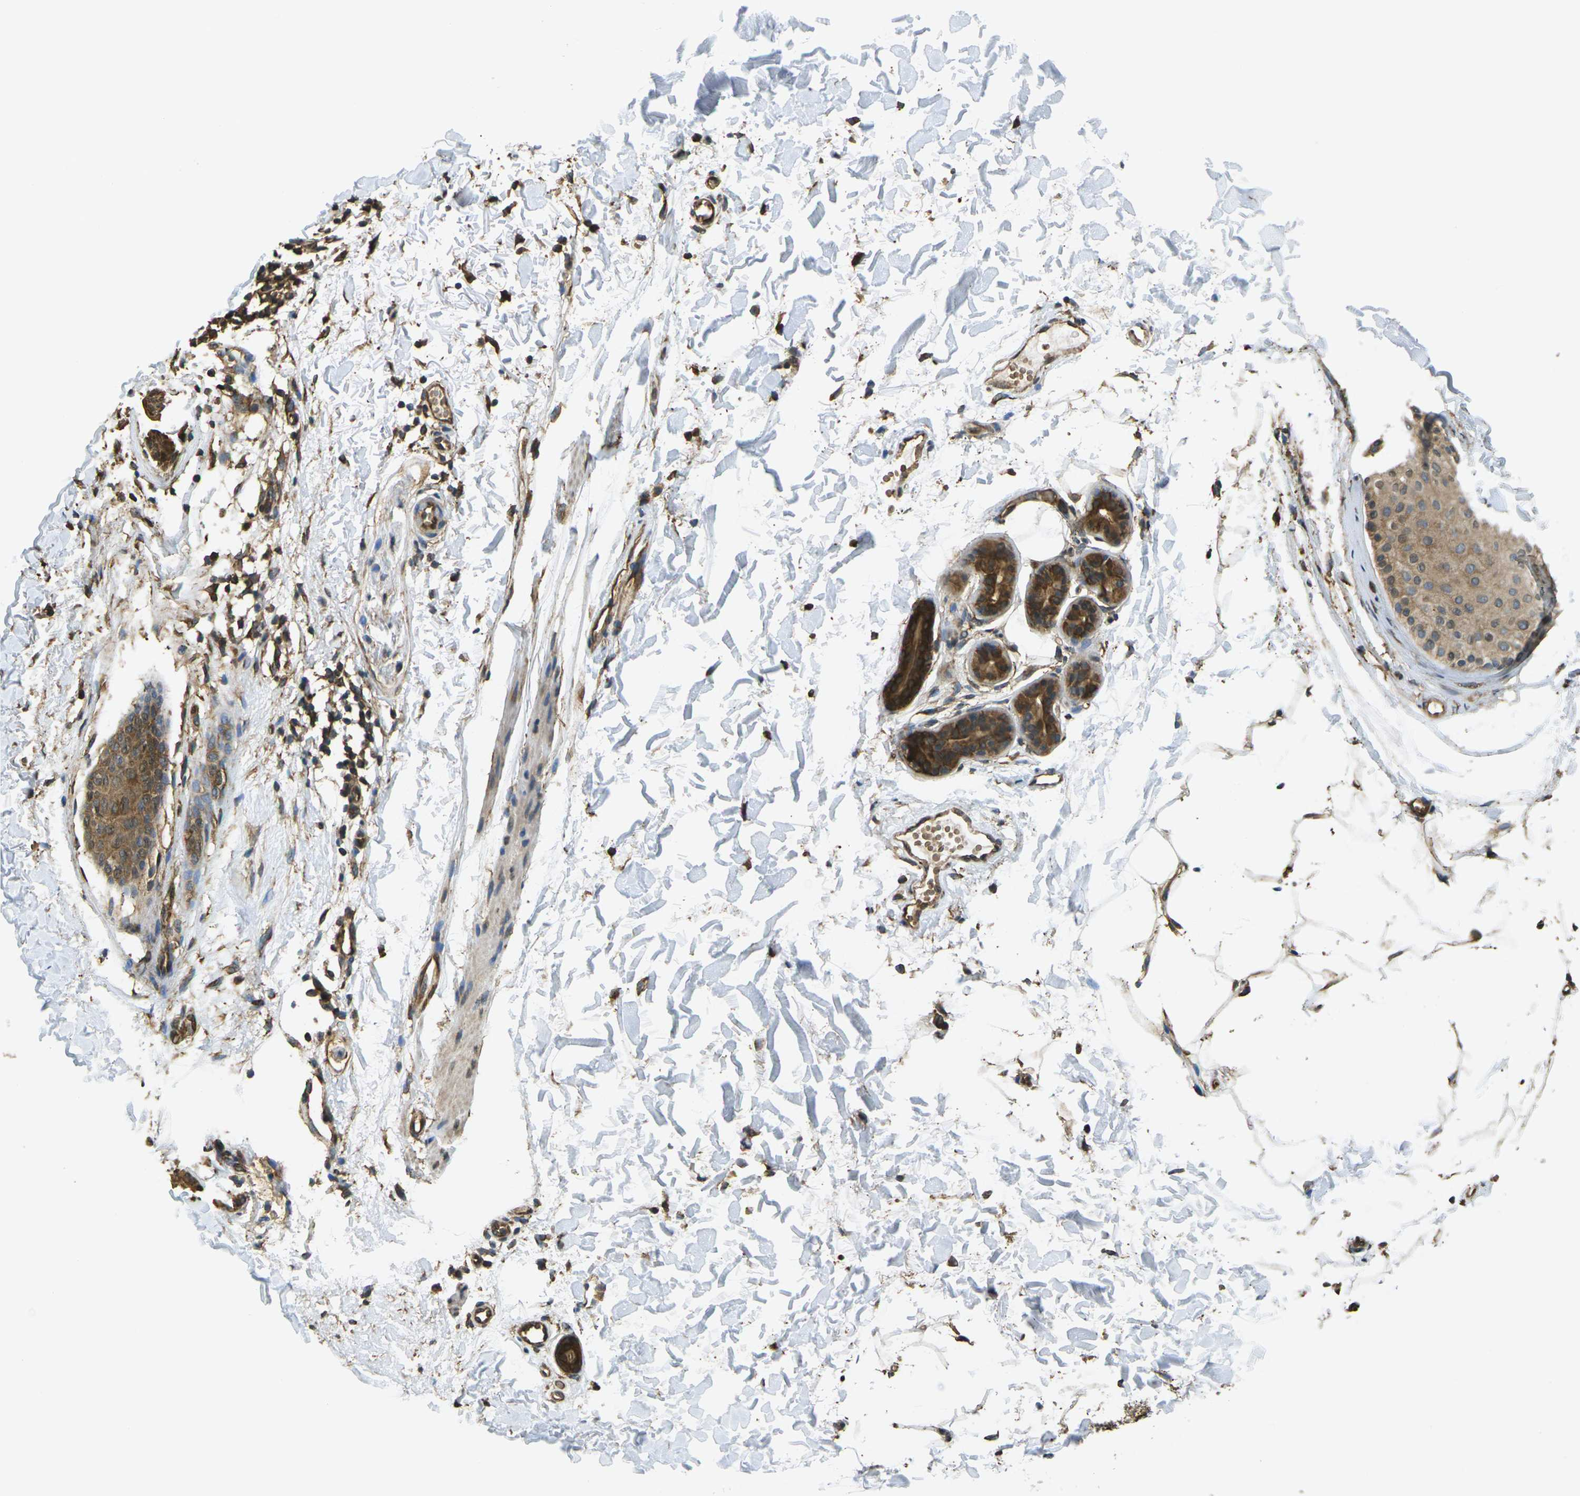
{"staining": {"intensity": "moderate", "quantity": ">75%", "location": "cytoplasmic/membranous"}, "tissue": "skin cancer", "cell_type": "Tumor cells", "image_type": "cancer", "snomed": [{"axis": "morphology", "description": "Normal tissue, NOS"}, {"axis": "morphology", "description": "Basal cell carcinoma"}, {"axis": "topography", "description": "Skin"}], "caption": "Immunohistochemical staining of human skin cancer (basal cell carcinoma) exhibits medium levels of moderate cytoplasmic/membranous positivity in approximately >75% of tumor cells.", "gene": "CAST", "patient": {"sex": "female", "age": 70}}